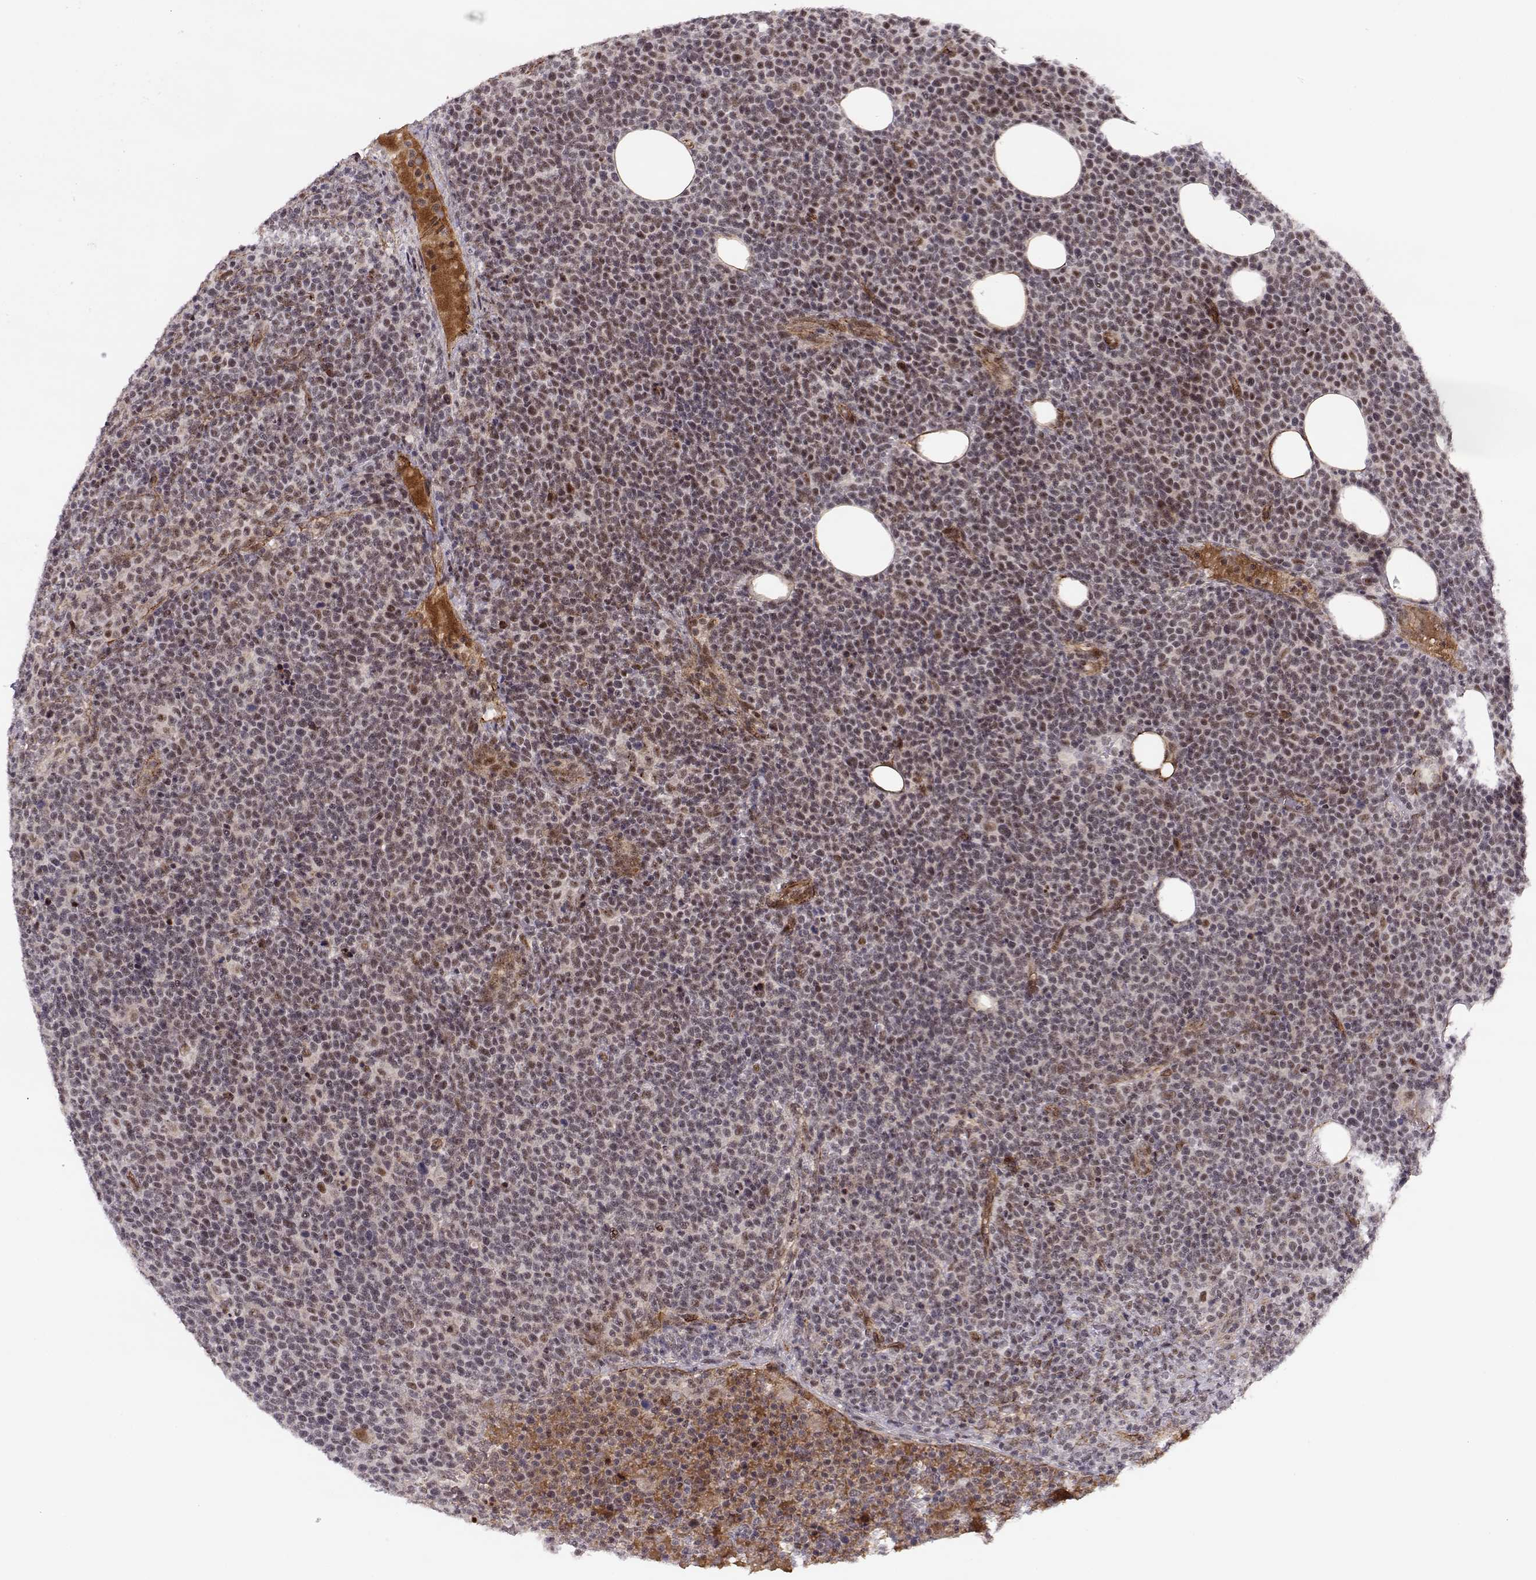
{"staining": {"intensity": "weak", "quantity": "25%-75%", "location": "cytoplasmic/membranous"}, "tissue": "lymphoma", "cell_type": "Tumor cells", "image_type": "cancer", "snomed": [{"axis": "morphology", "description": "Malignant lymphoma, non-Hodgkin's type, High grade"}, {"axis": "topography", "description": "Lymph node"}], "caption": "DAB immunohistochemical staining of human high-grade malignant lymphoma, non-Hodgkin's type displays weak cytoplasmic/membranous protein positivity in about 25%-75% of tumor cells. Nuclei are stained in blue.", "gene": "CIR1", "patient": {"sex": "male", "age": 61}}